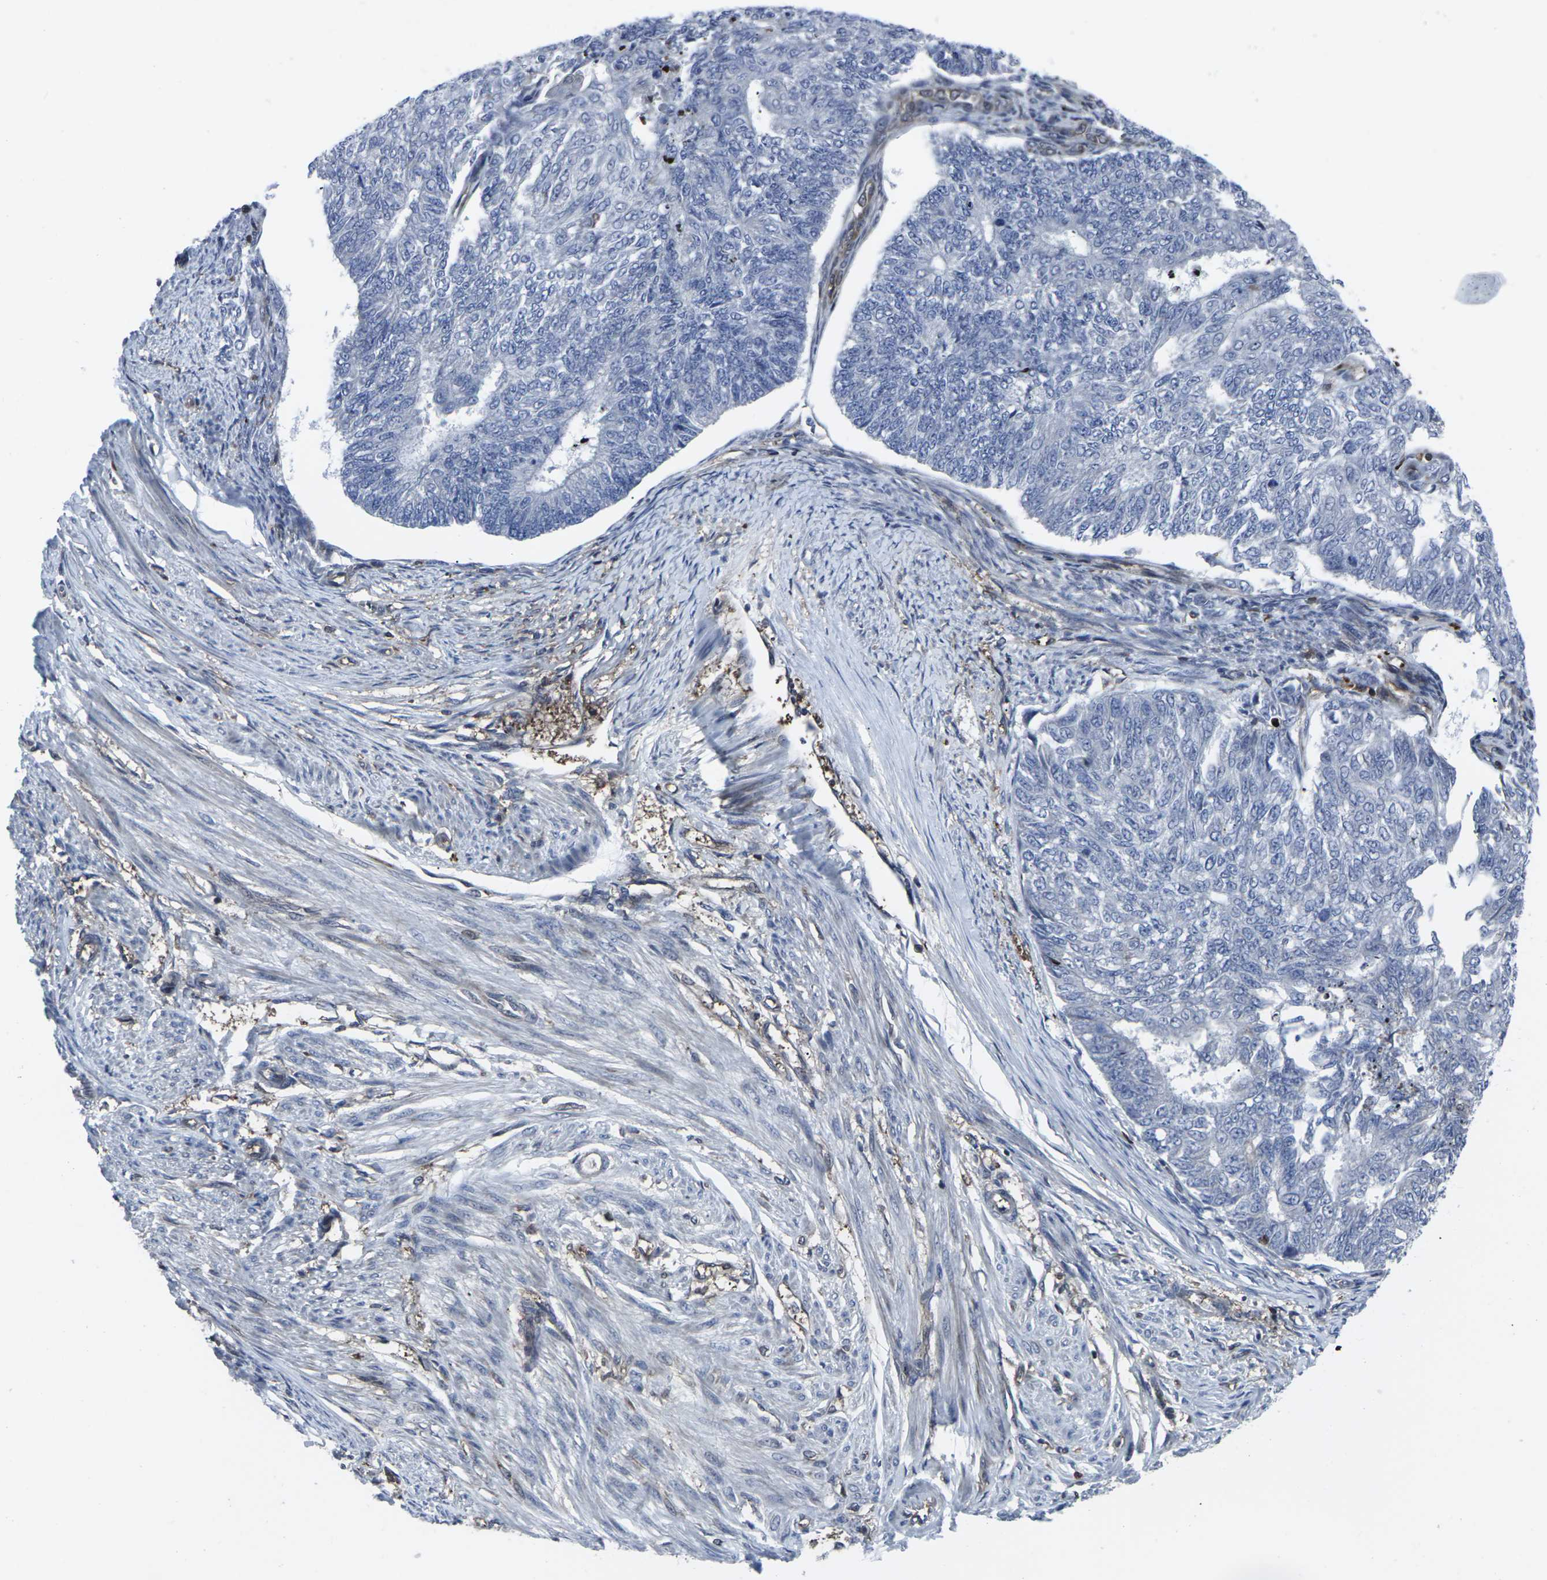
{"staining": {"intensity": "negative", "quantity": "none", "location": "none"}, "tissue": "endometrial cancer", "cell_type": "Tumor cells", "image_type": "cancer", "snomed": [{"axis": "morphology", "description": "Adenocarcinoma, NOS"}, {"axis": "topography", "description": "Endometrium"}], "caption": "An IHC image of endometrial adenocarcinoma is shown. There is no staining in tumor cells of endometrial adenocarcinoma.", "gene": "HPRT1", "patient": {"sex": "female", "age": 32}}